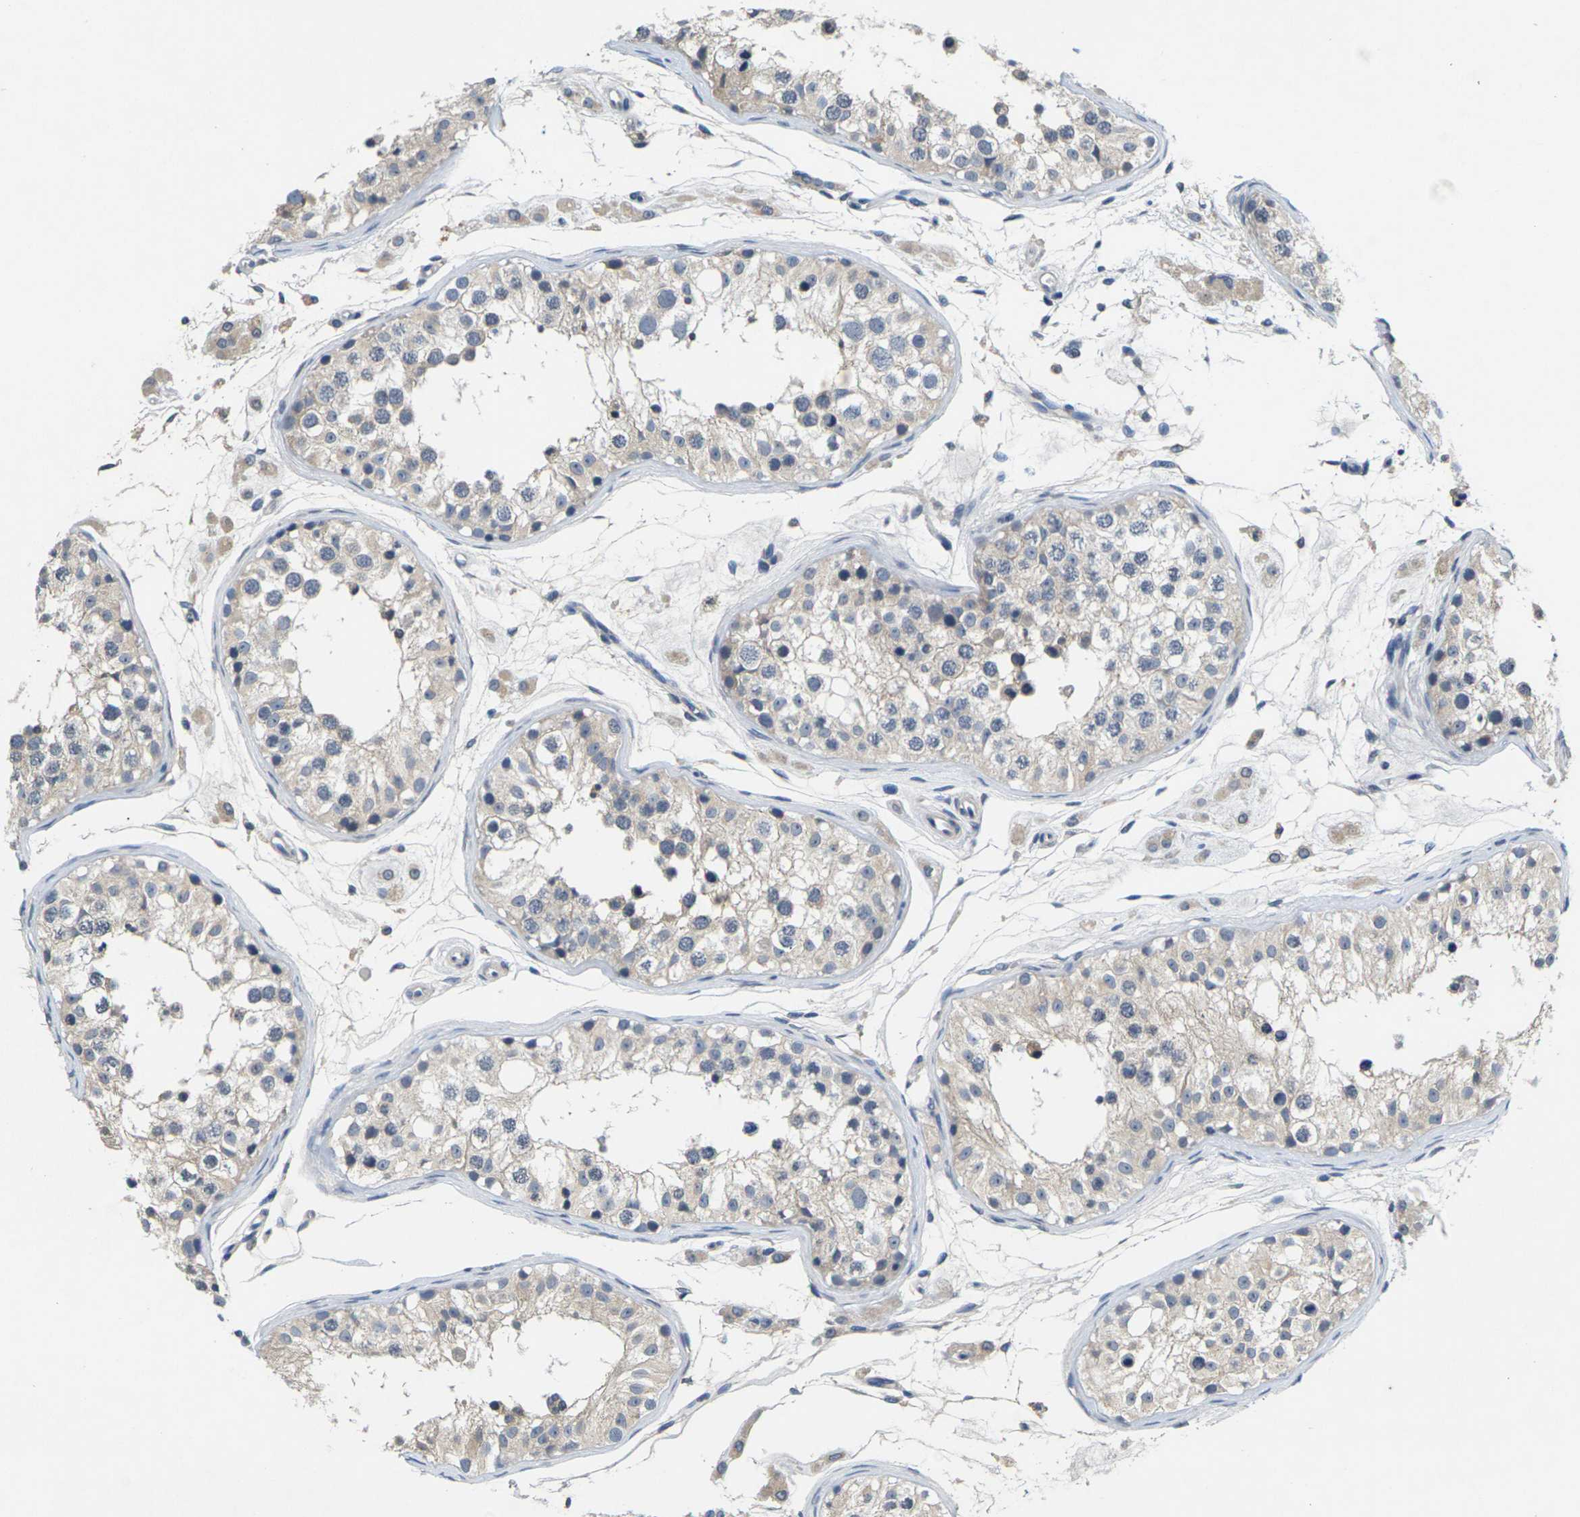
{"staining": {"intensity": "weak", "quantity": "25%-75%", "location": "cytoplasmic/membranous"}, "tissue": "testis", "cell_type": "Cells in seminiferous ducts", "image_type": "normal", "snomed": [{"axis": "morphology", "description": "Normal tissue, NOS"}, {"axis": "morphology", "description": "Adenocarcinoma, metastatic, NOS"}, {"axis": "topography", "description": "Testis"}], "caption": "Approximately 25%-75% of cells in seminiferous ducts in normal human testis display weak cytoplasmic/membranous protein staining as visualized by brown immunohistochemical staining.", "gene": "SLC2A2", "patient": {"sex": "male", "age": 26}}